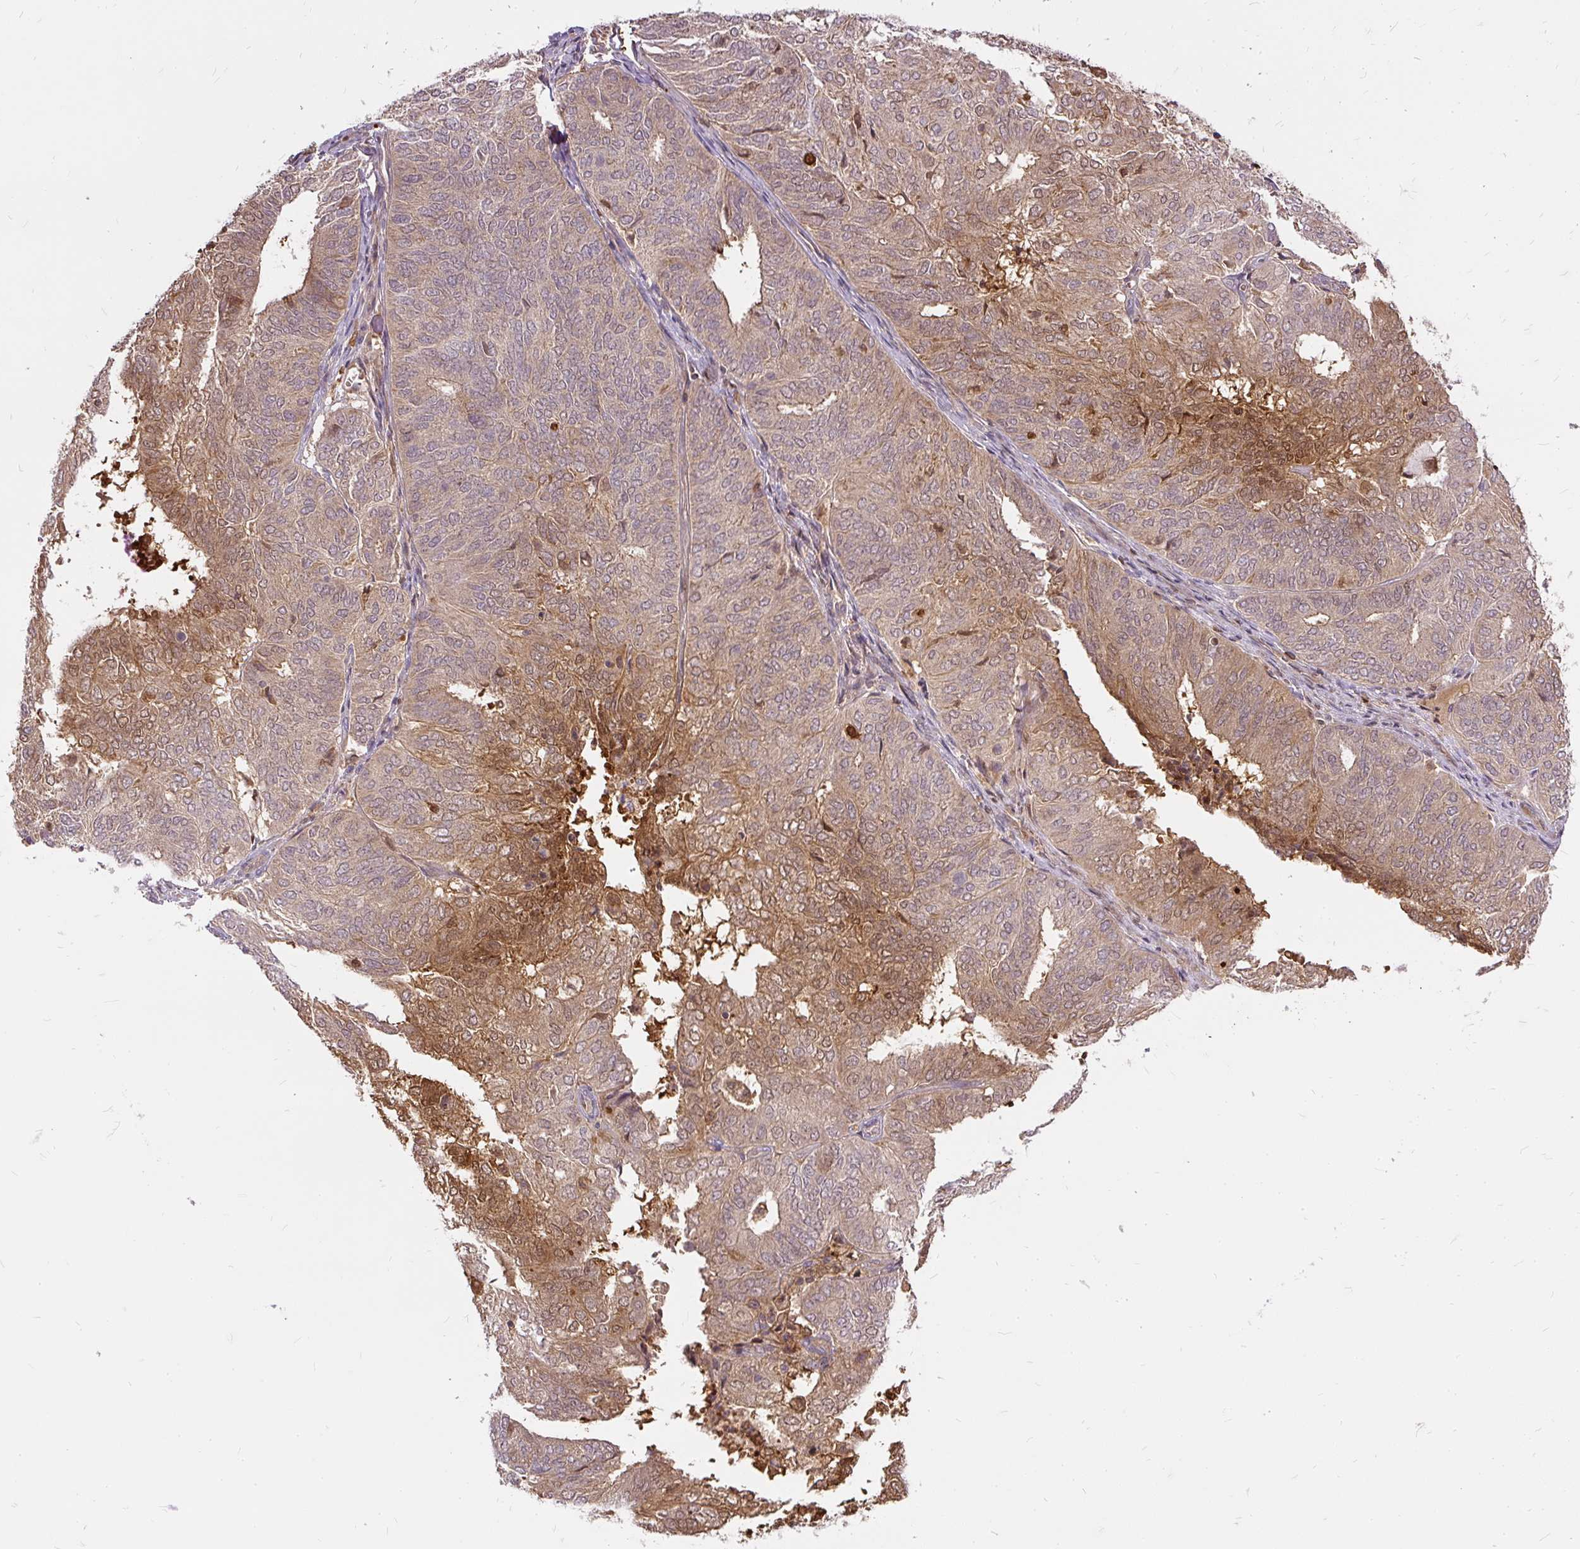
{"staining": {"intensity": "moderate", "quantity": ">75%", "location": "cytoplasmic/membranous,nuclear"}, "tissue": "endometrial cancer", "cell_type": "Tumor cells", "image_type": "cancer", "snomed": [{"axis": "morphology", "description": "Adenocarcinoma, NOS"}, {"axis": "topography", "description": "Uterus"}], "caption": "This is a histology image of IHC staining of endometrial adenocarcinoma, which shows moderate expression in the cytoplasmic/membranous and nuclear of tumor cells.", "gene": "AP5S1", "patient": {"sex": "female", "age": 60}}